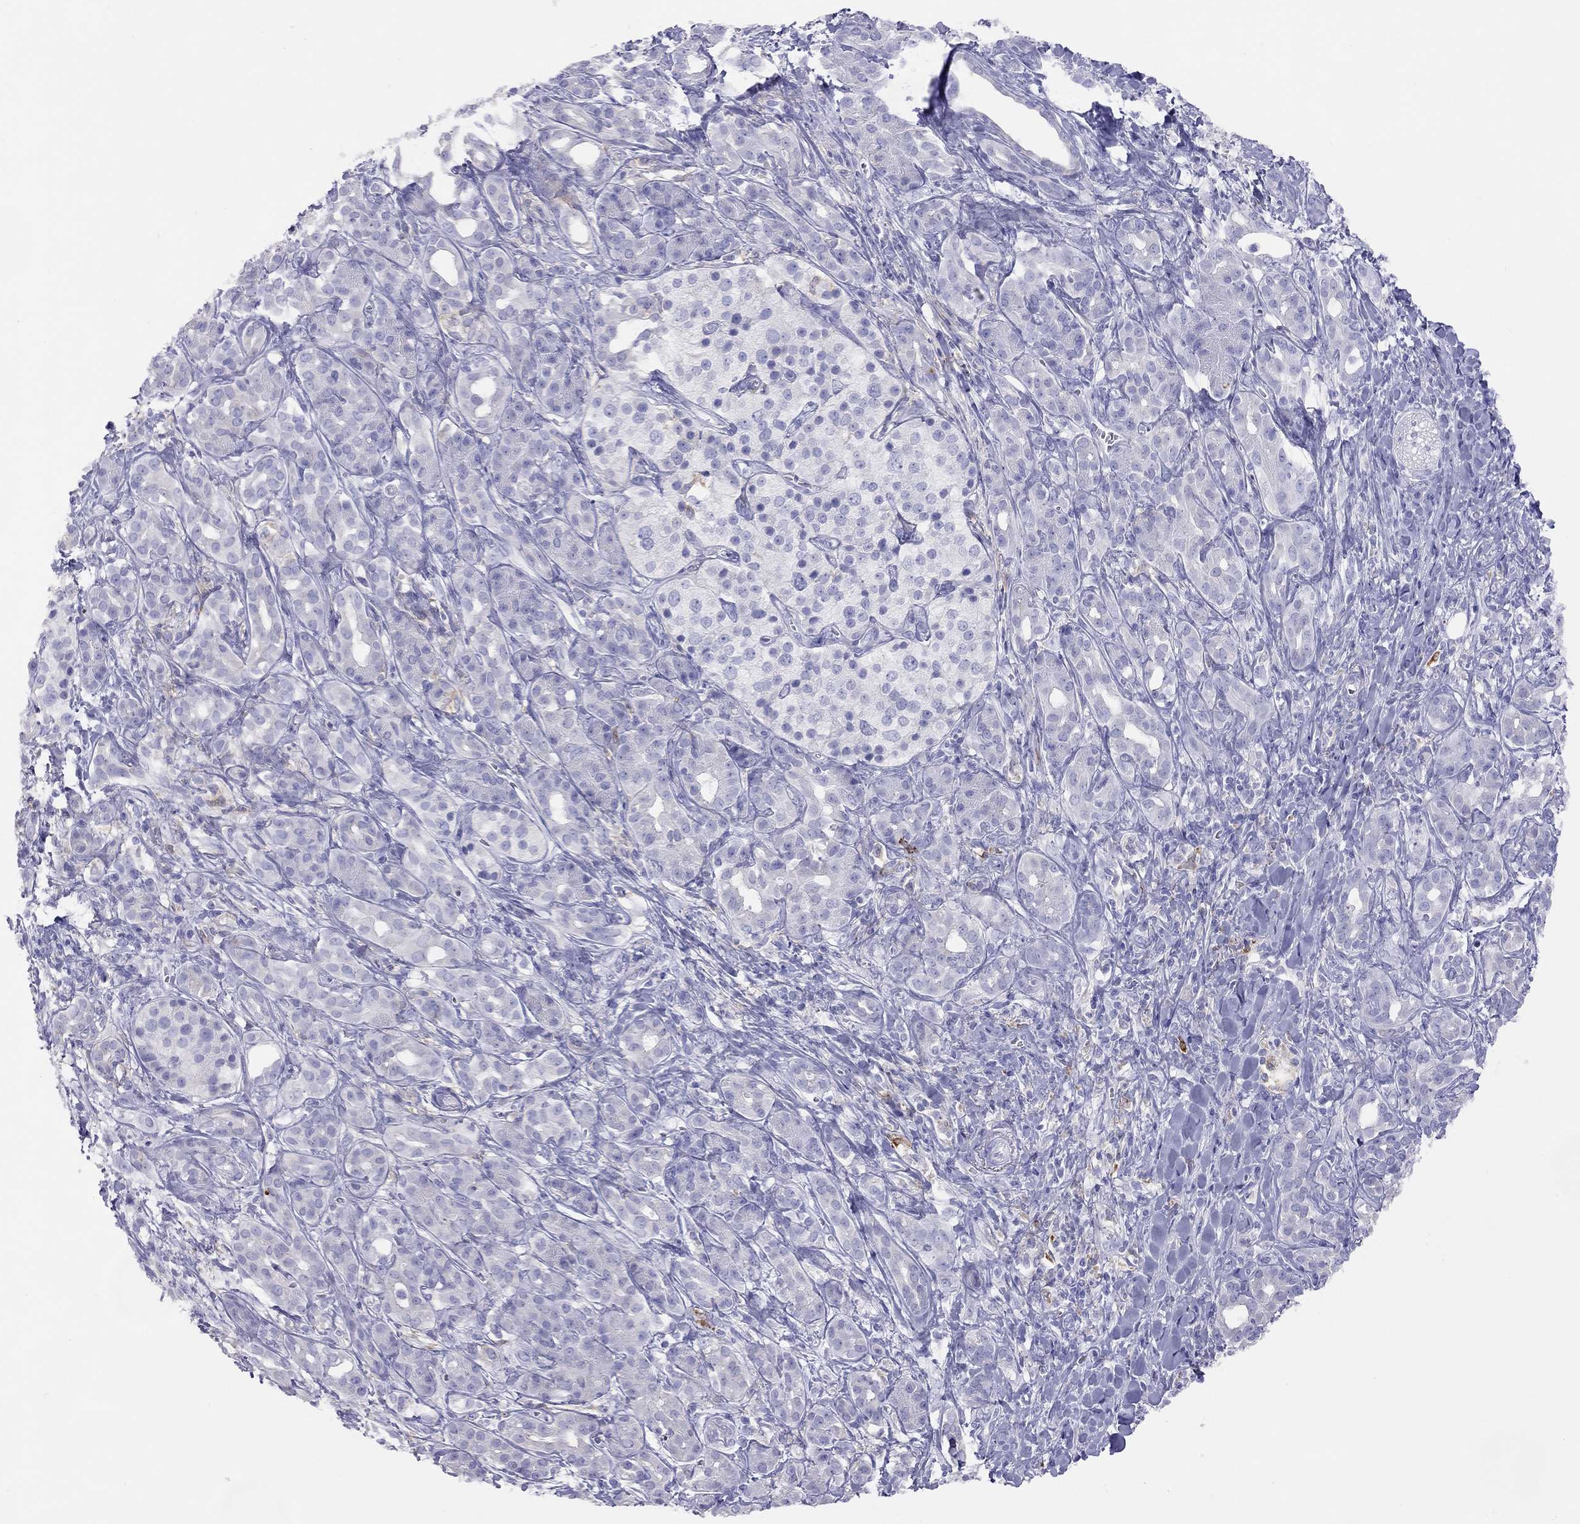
{"staining": {"intensity": "negative", "quantity": "none", "location": "none"}, "tissue": "pancreatic cancer", "cell_type": "Tumor cells", "image_type": "cancer", "snomed": [{"axis": "morphology", "description": "Adenocarcinoma, NOS"}, {"axis": "topography", "description": "Pancreas"}], "caption": "This is an immunohistochemistry (IHC) micrograph of pancreatic cancer. There is no staining in tumor cells.", "gene": "HLA-DQB2", "patient": {"sex": "male", "age": 61}}